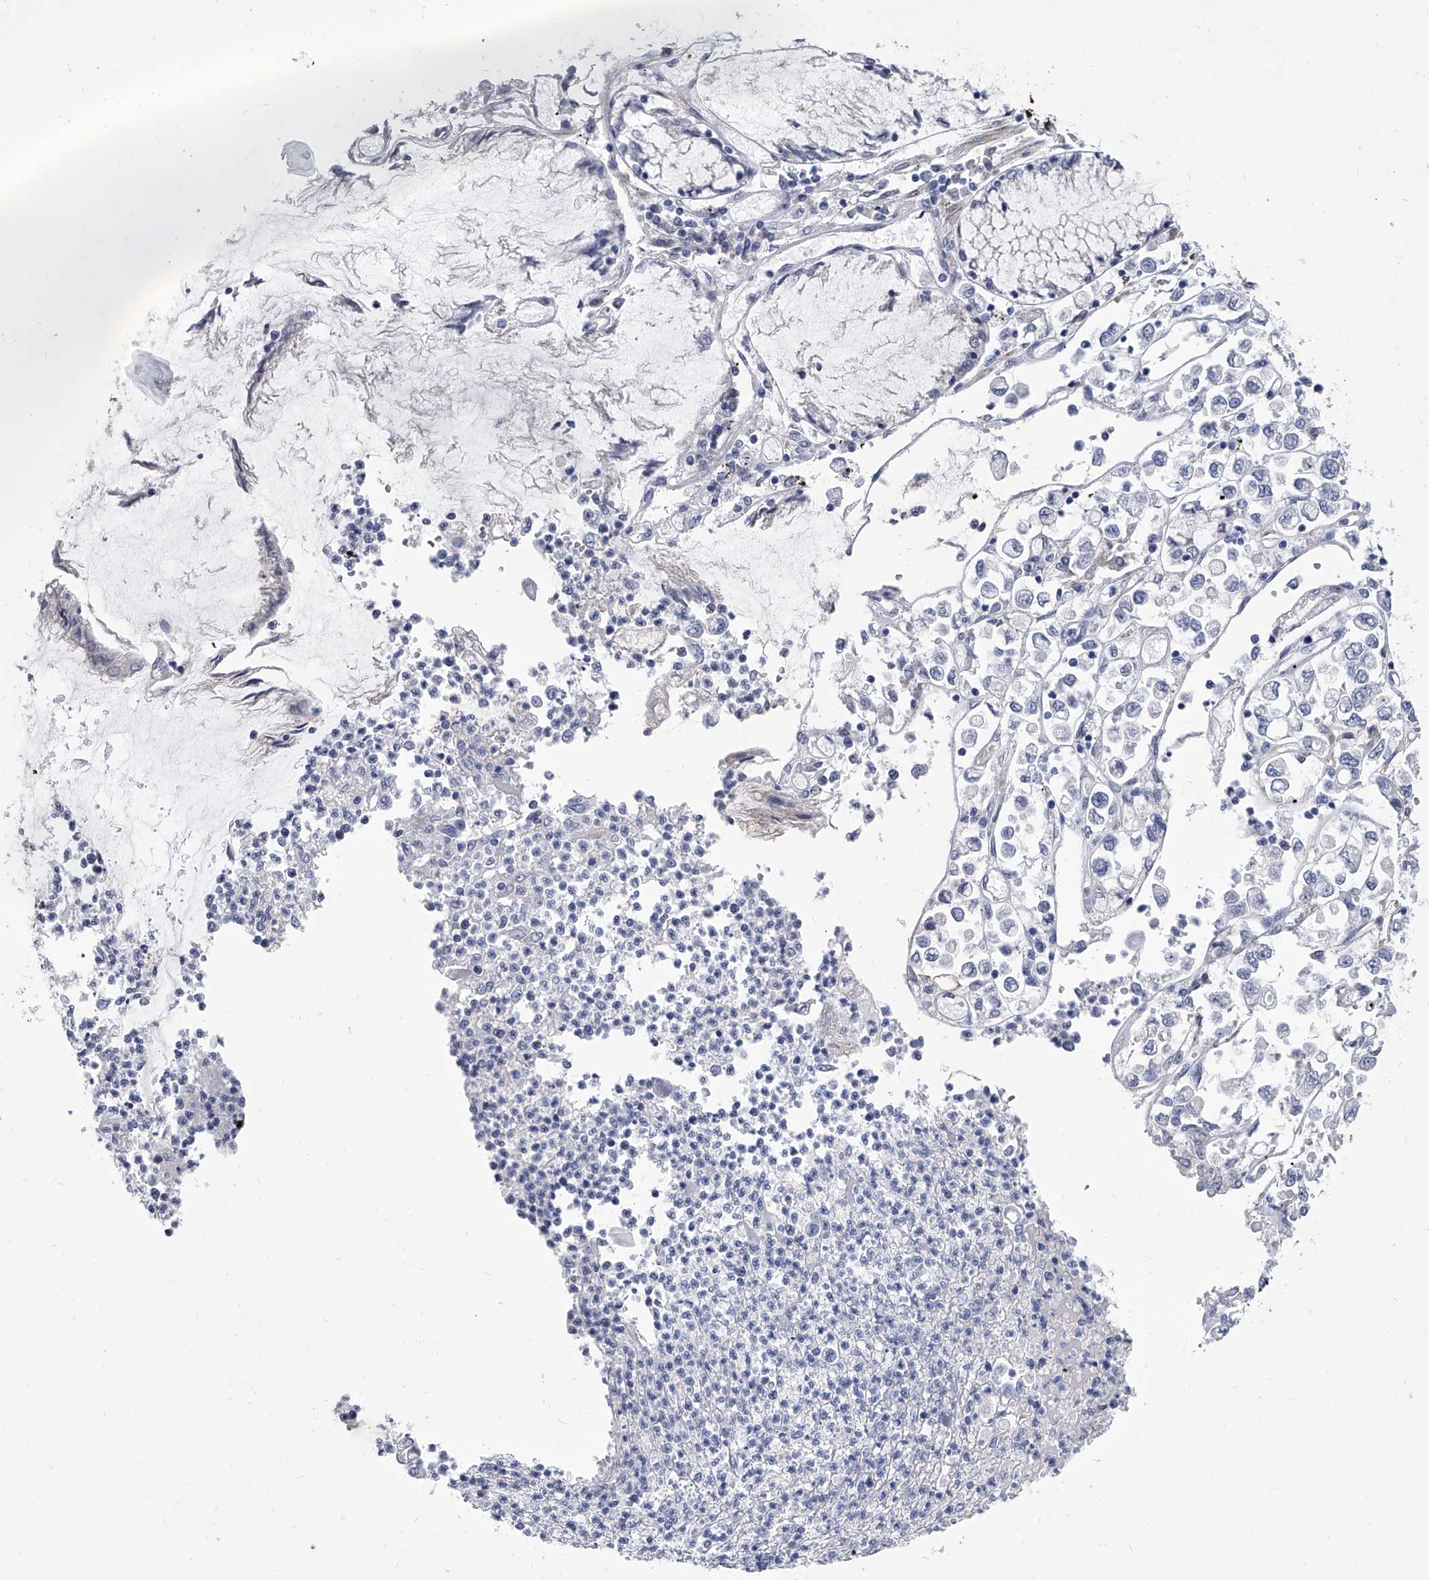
{"staining": {"intensity": "negative", "quantity": "none", "location": "none"}, "tissue": "stomach cancer", "cell_type": "Tumor cells", "image_type": "cancer", "snomed": [{"axis": "morphology", "description": "Adenocarcinoma, NOS"}, {"axis": "topography", "description": "Stomach"}], "caption": "Tumor cells show no significant staining in stomach adenocarcinoma.", "gene": "ALG14", "patient": {"sex": "female", "age": 76}}